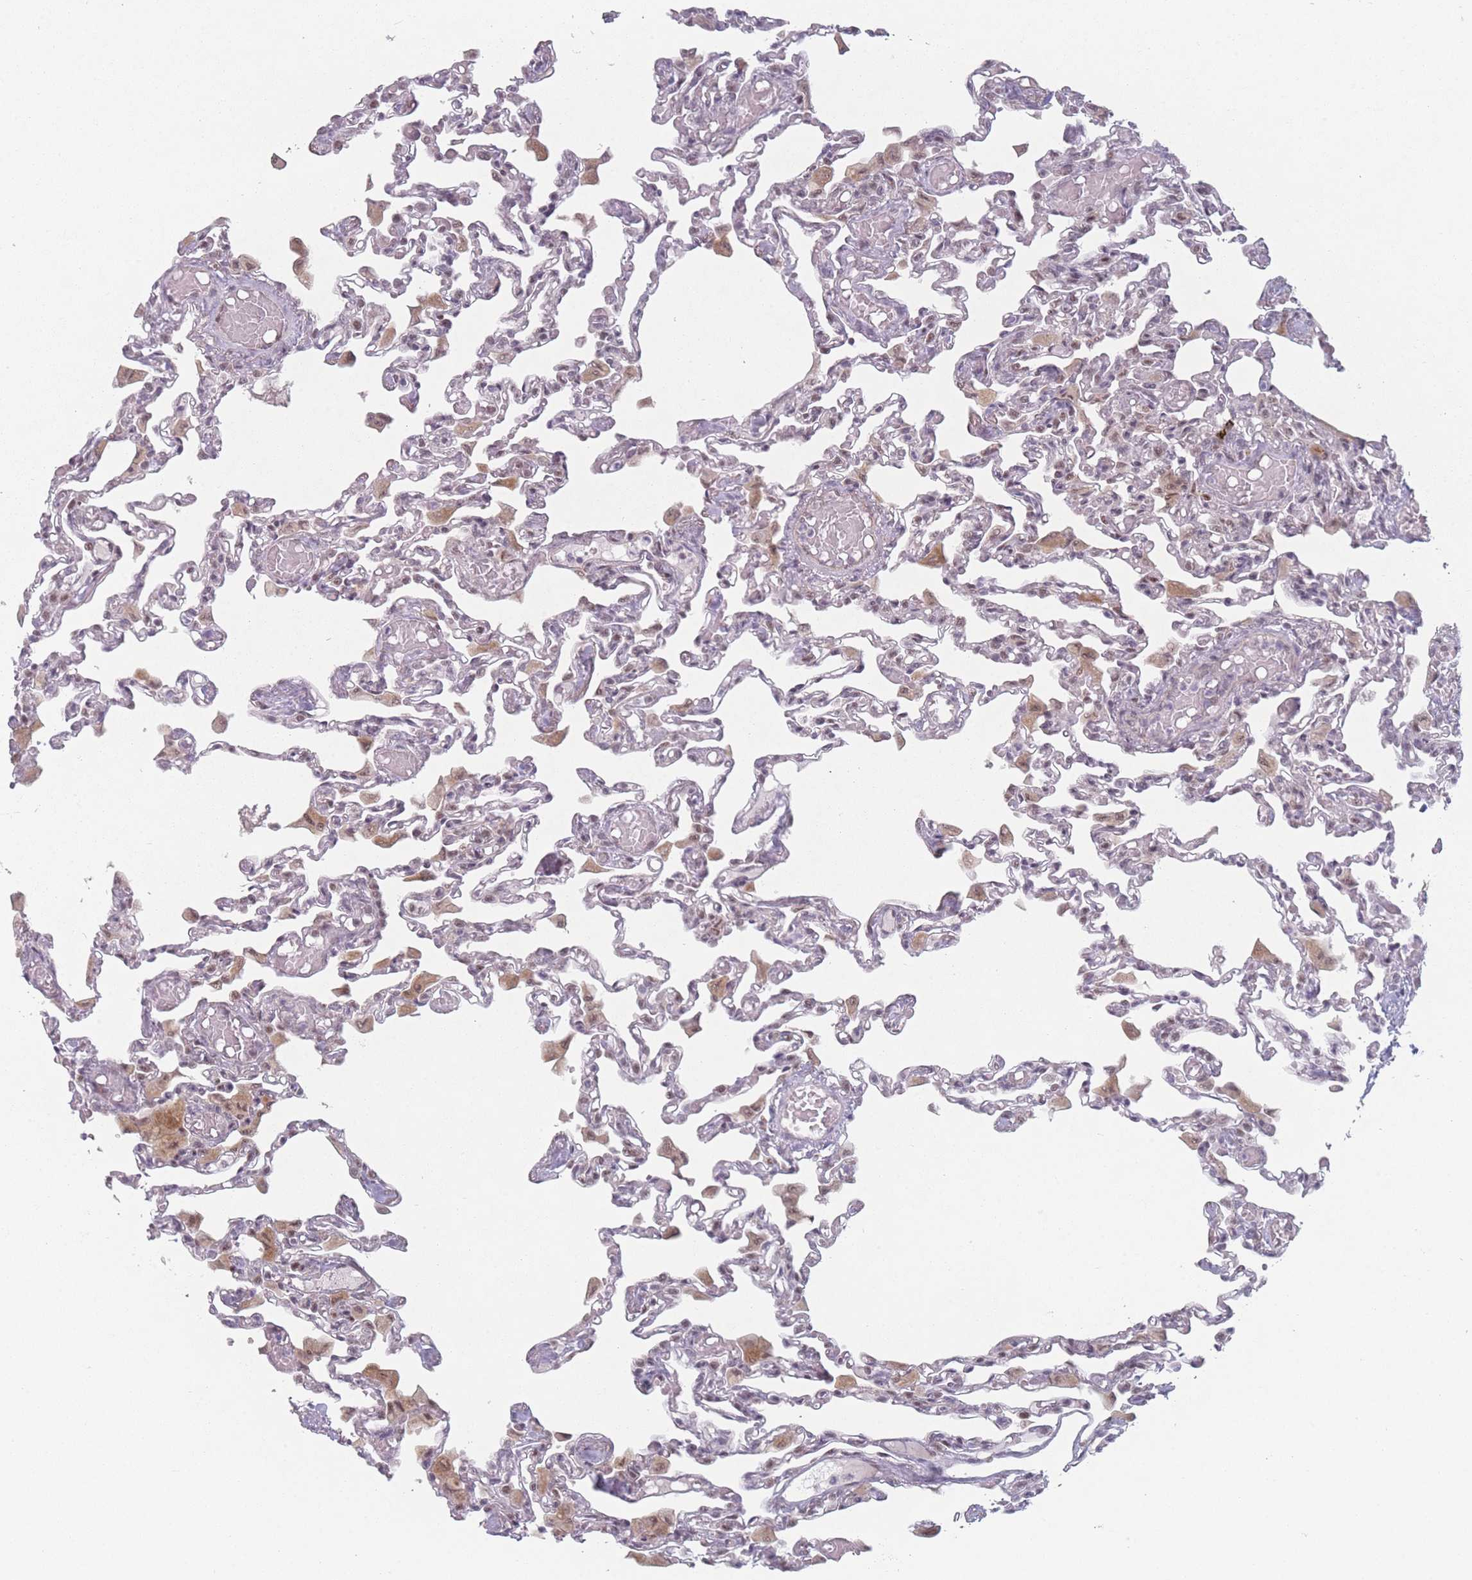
{"staining": {"intensity": "negative", "quantity": "none", "location": "none"}, "tissue": "lung", "cell_type": "Alveolar cells", "image_type": "normal", "snomed": [{"axis": "morphology", "description": "Normal tissue, NOS"}, {"axis": "topography", "description": "Bronchus"}, {"axis": "topography", "description": "Lung"}], "caption": "IHC of benign human lung reveals no expression in alveolar cells.", "gene": "ZC3H14", "patient": {"sex": "female", "age": 49}}